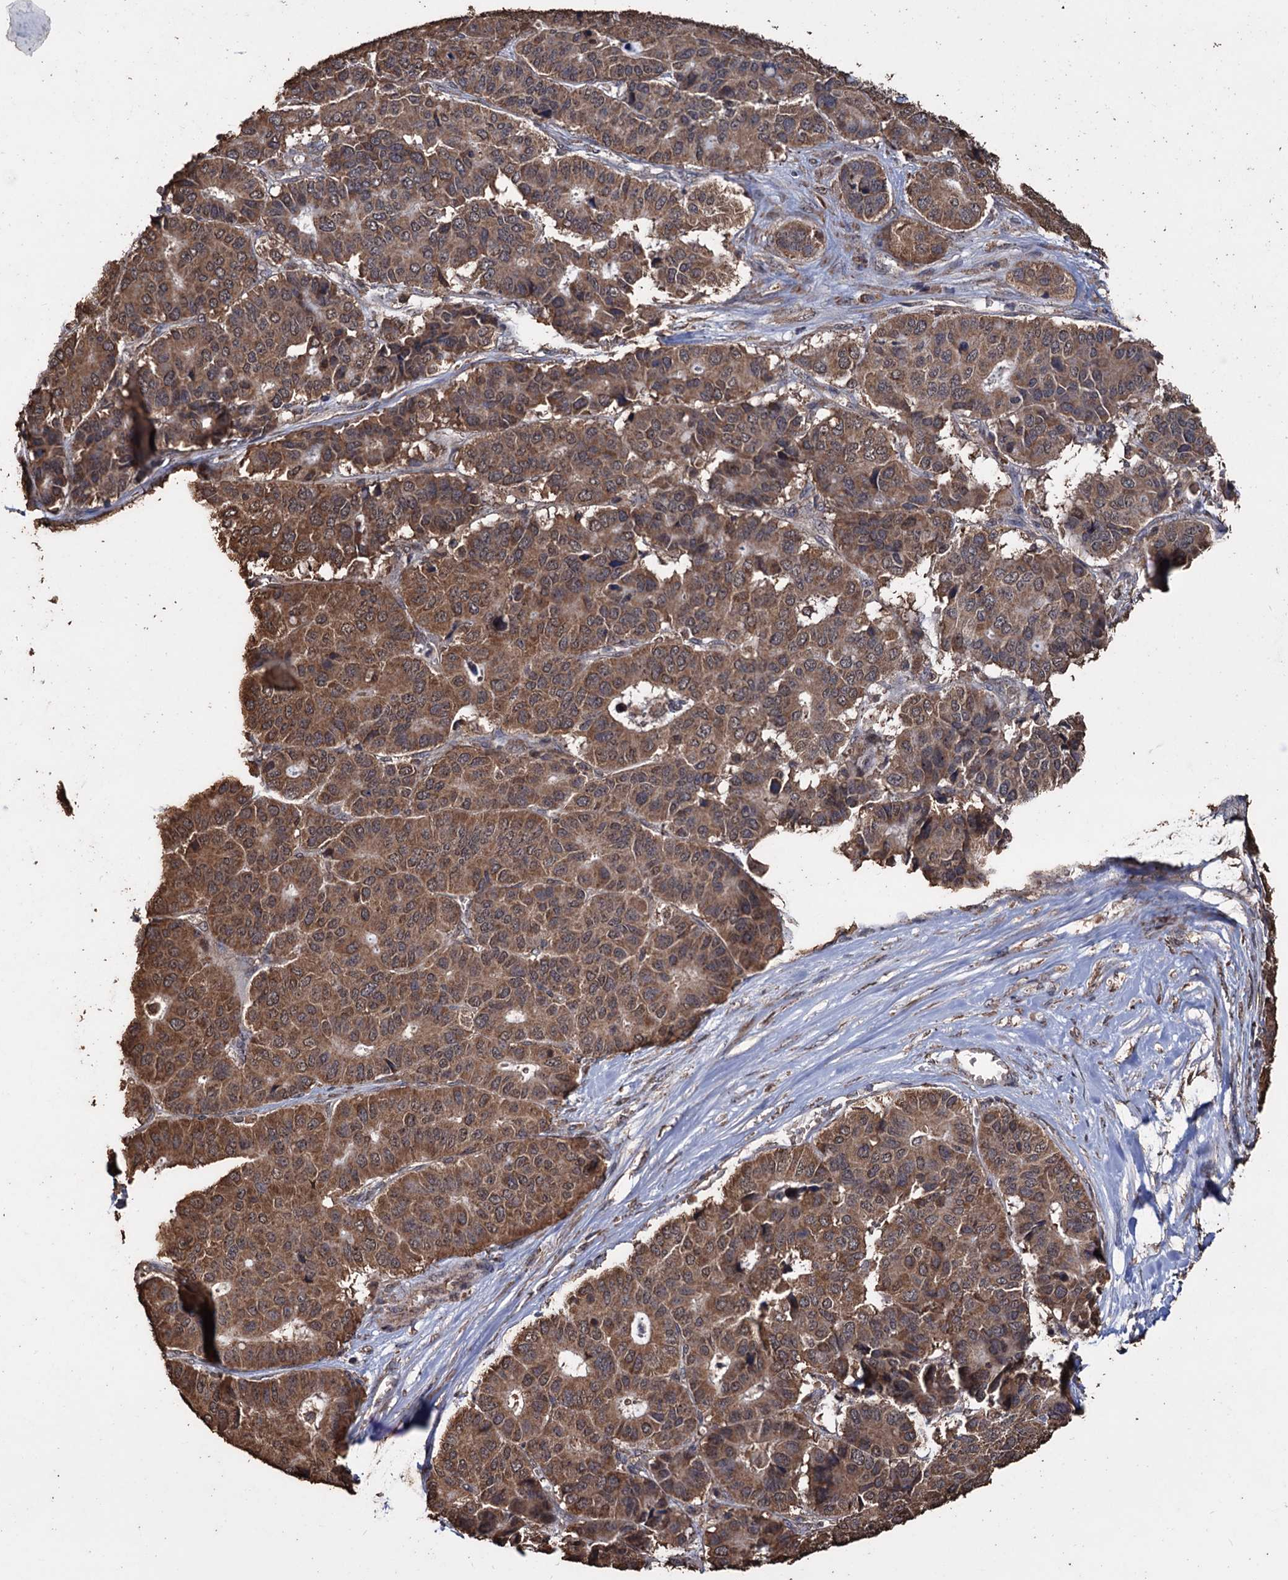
{"staining": {"intensity": "moderate", "quantity": ">75%", "location": "cytoplasmic/membranous,nuclear"}, "tissue": "pancreatic cancer", "cell_type": "Tumor cells", "image_type": "cancer", "snomed": [{"axis": "morphology", "description": "Adenocarcinoma, NOS"}, {"axis": "topography", "description": "Pancreas"}], "caption": "Immunohistochemistry micrograph of neoplastic tissue: adenocarcinoma (pancreatic) stained using immunohistochemistry reveals medium levels of moderate protein expression localized specifically in the cytoplasmic/membranous and nuclear of tumor cells, appearing as a cytoplasmic/membranous and nuclear brown color.", "gene": "TBC1D12", "patient": {"sex": "male", "age": 50}}